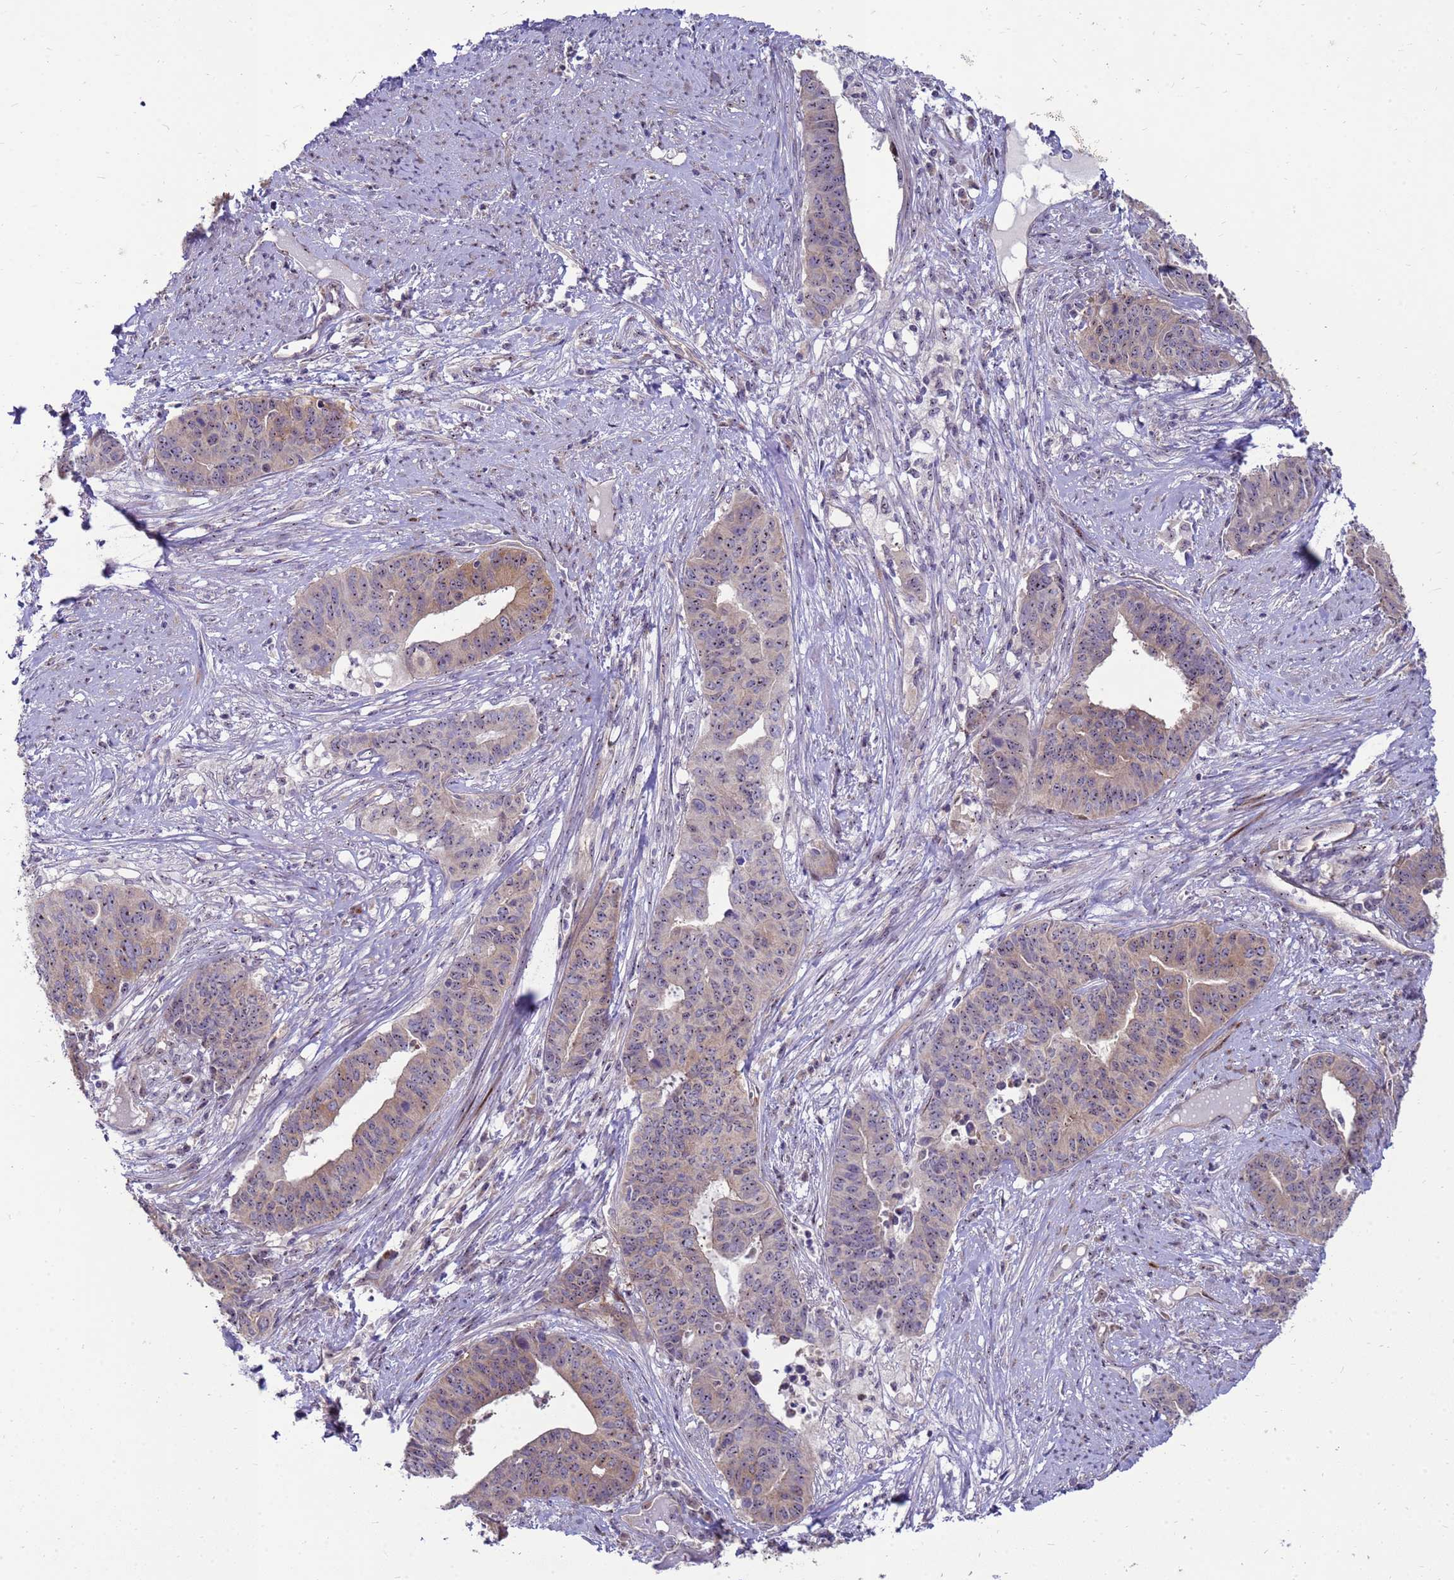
{"staining": {"intensity": "moderate", "quantity": "25%-75%", "location": "cytoplasmic/membranous"}, "tissue": "endometrial cancer", "cell_type": "Tumor cells", "image_type": "cancer", "snomed": [{"axis": "morphology", "description": "Adenocarcinoma, NOS"}, {"axis": "topography", "description": "Endometrium"}], "caption": "DAB (3,3'-diaminobenzidine) immunohistochemical staining of human endometrial cancer (adenocarcinoma) displays moderate cytoplasmic/membranous protein expression in approximately 25%-75% of tumor cells.", "gene": "RSPO1", "patient": {"sex": "female", "age": 59}}